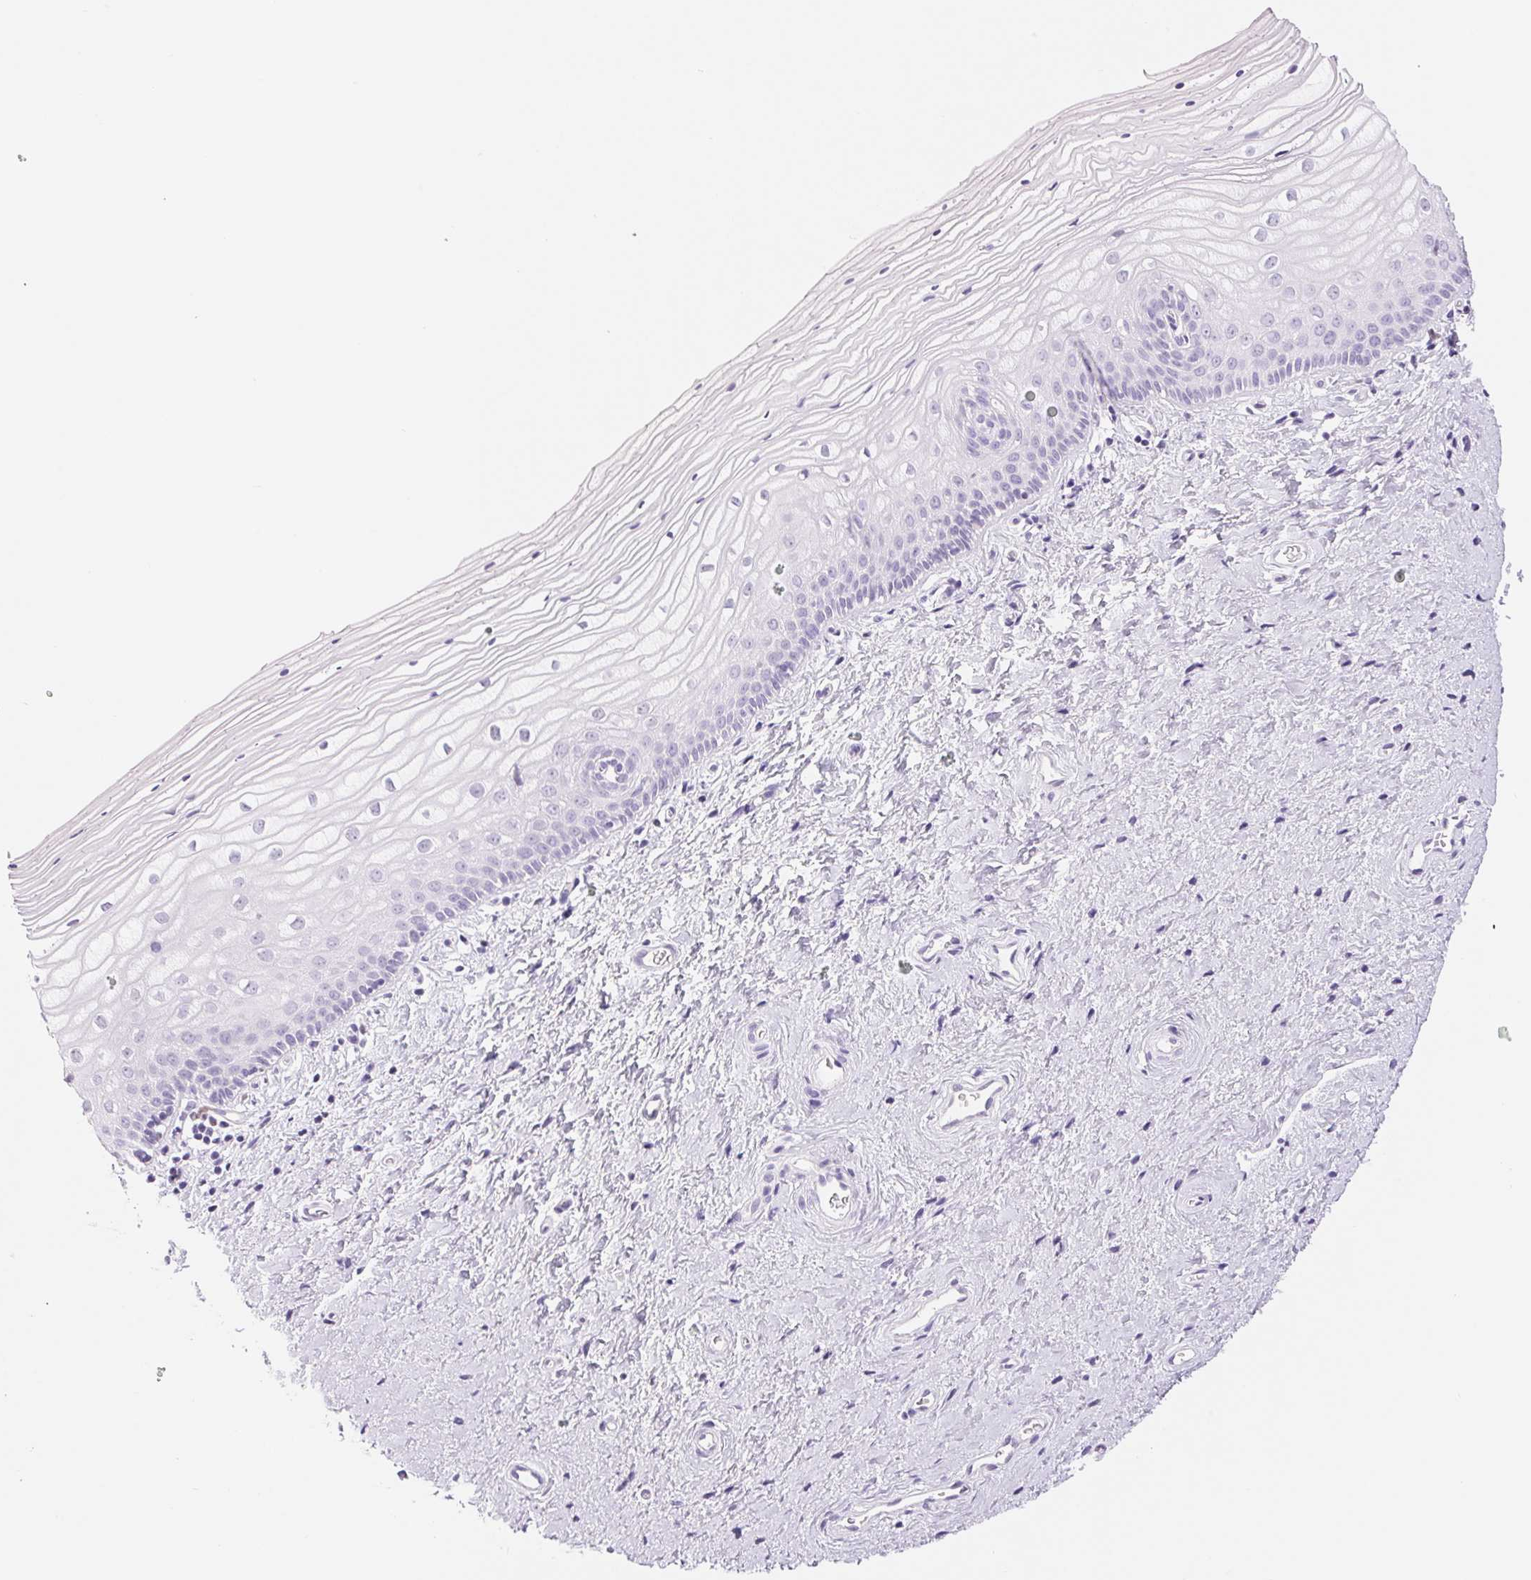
{"staining": {"intensity": "negative", "quantity": "none", "location": "none"}, "tissue": "vagina", "cell_type": "Squamous epithelial cells", "image_type": "normal", "snomed": [{"axis": "morphology", "description": "Normal tissue, NOS"}, {"axis": "topography", "description": "Vagina"}], "caption": "Micrograph shows no significant protein staining in squamous epithelial cells of benign vagina.", "gene": "ASGR2", "patient": {"sex": "female", "age": 39}}